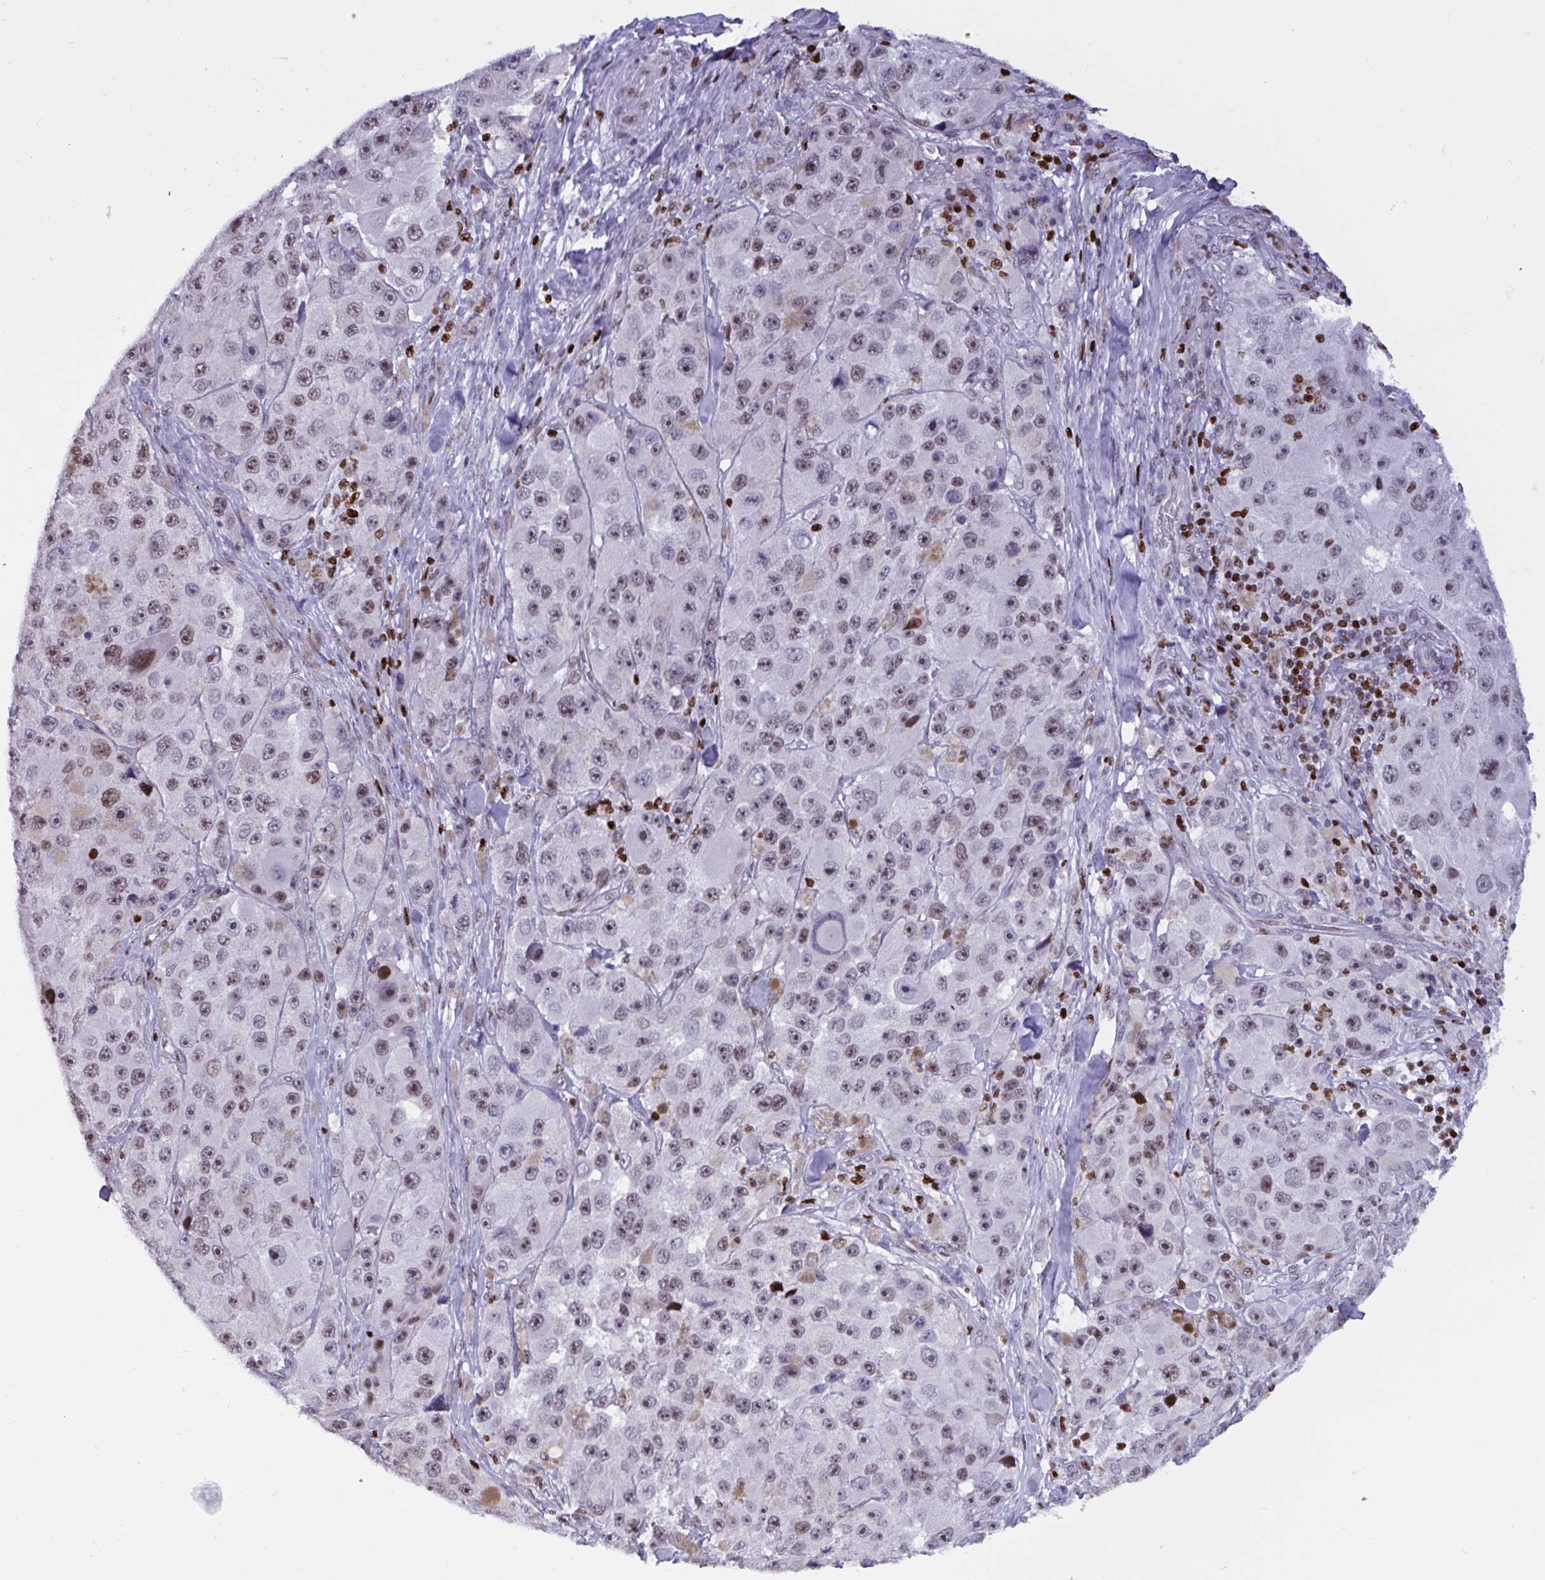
{"staining": {"intensity": "weak", "quantity": "25%-75%", "location": "nuclear"}, "tissue": "melanoma", "cell_type": "Tumor cells", "image_type": "cancer", "snomed": [{"axis": "morphology", "description": "Malignant melanoma, Metastatic site"}, {"axis": "topography", "description": "Lymph node"}], "caption": "Melanoma stained for a protein demonstrates weak nuclear positivity in tumor cells.", "gene": "HMGB2", "patient": {"sex": "male", "age": 62}}